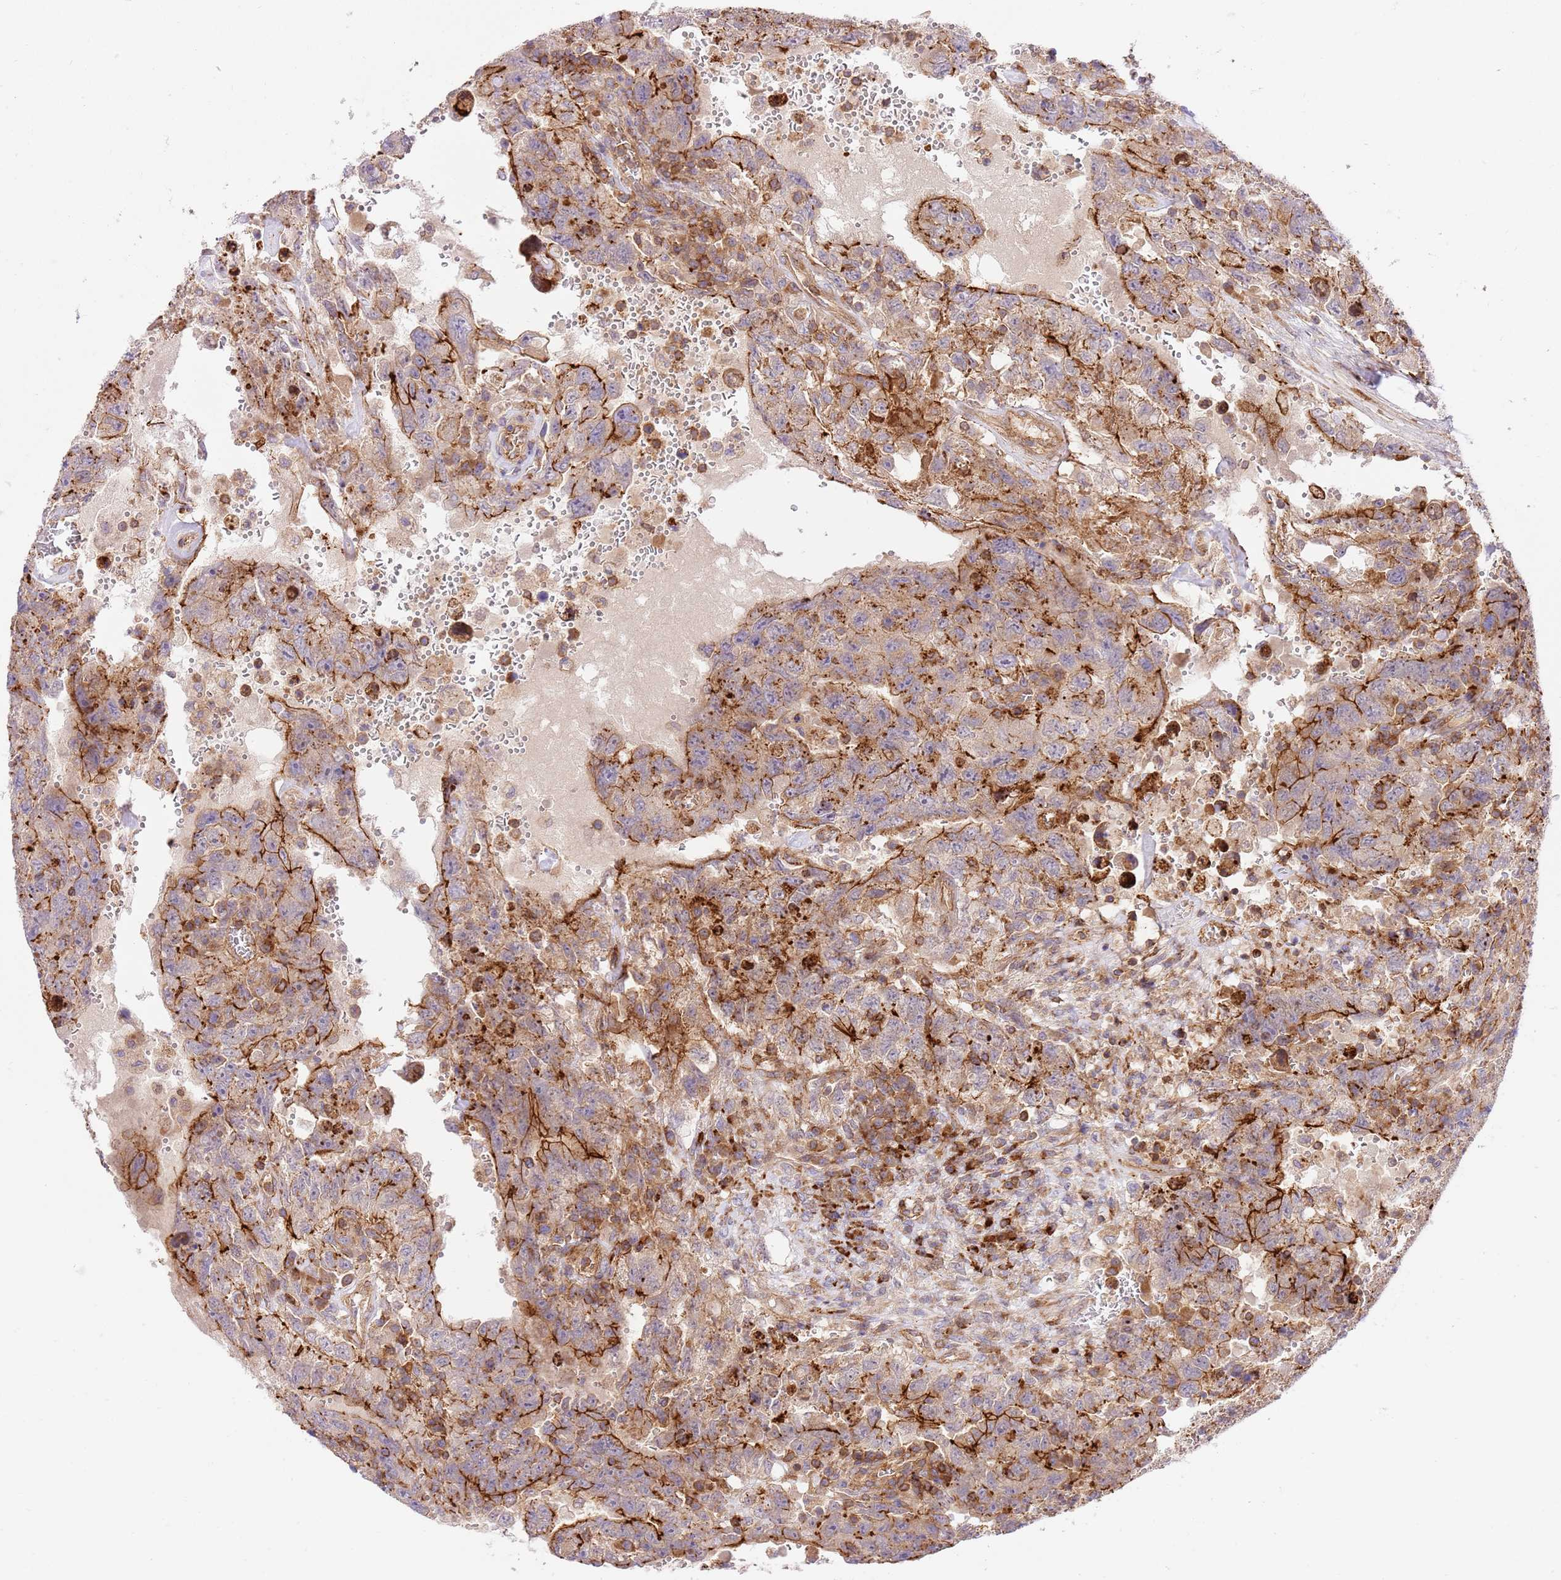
{"staining": {"intensity": "moderate", "quantity": ">75%", "location": "cytoplasmic/membranous"}, "tissue": "testis cancer", "cell_type": "Tumor cells", "image_type": "cancer", "snomed": [{"axis": "morphology", "description": "Carcinoma, Embryonal, NOS"}, {"axis": "topography", "description": "Testis"}], "caption": "Brown immunohistochemical staining in testis cancer (embryonal carcinoma) demonstrates moderate cytoplasmic/membranous positivity in about >75% of tumor cells.", "gene": "EFCAB8", "patient": {"sex": "male", "age": 26}}